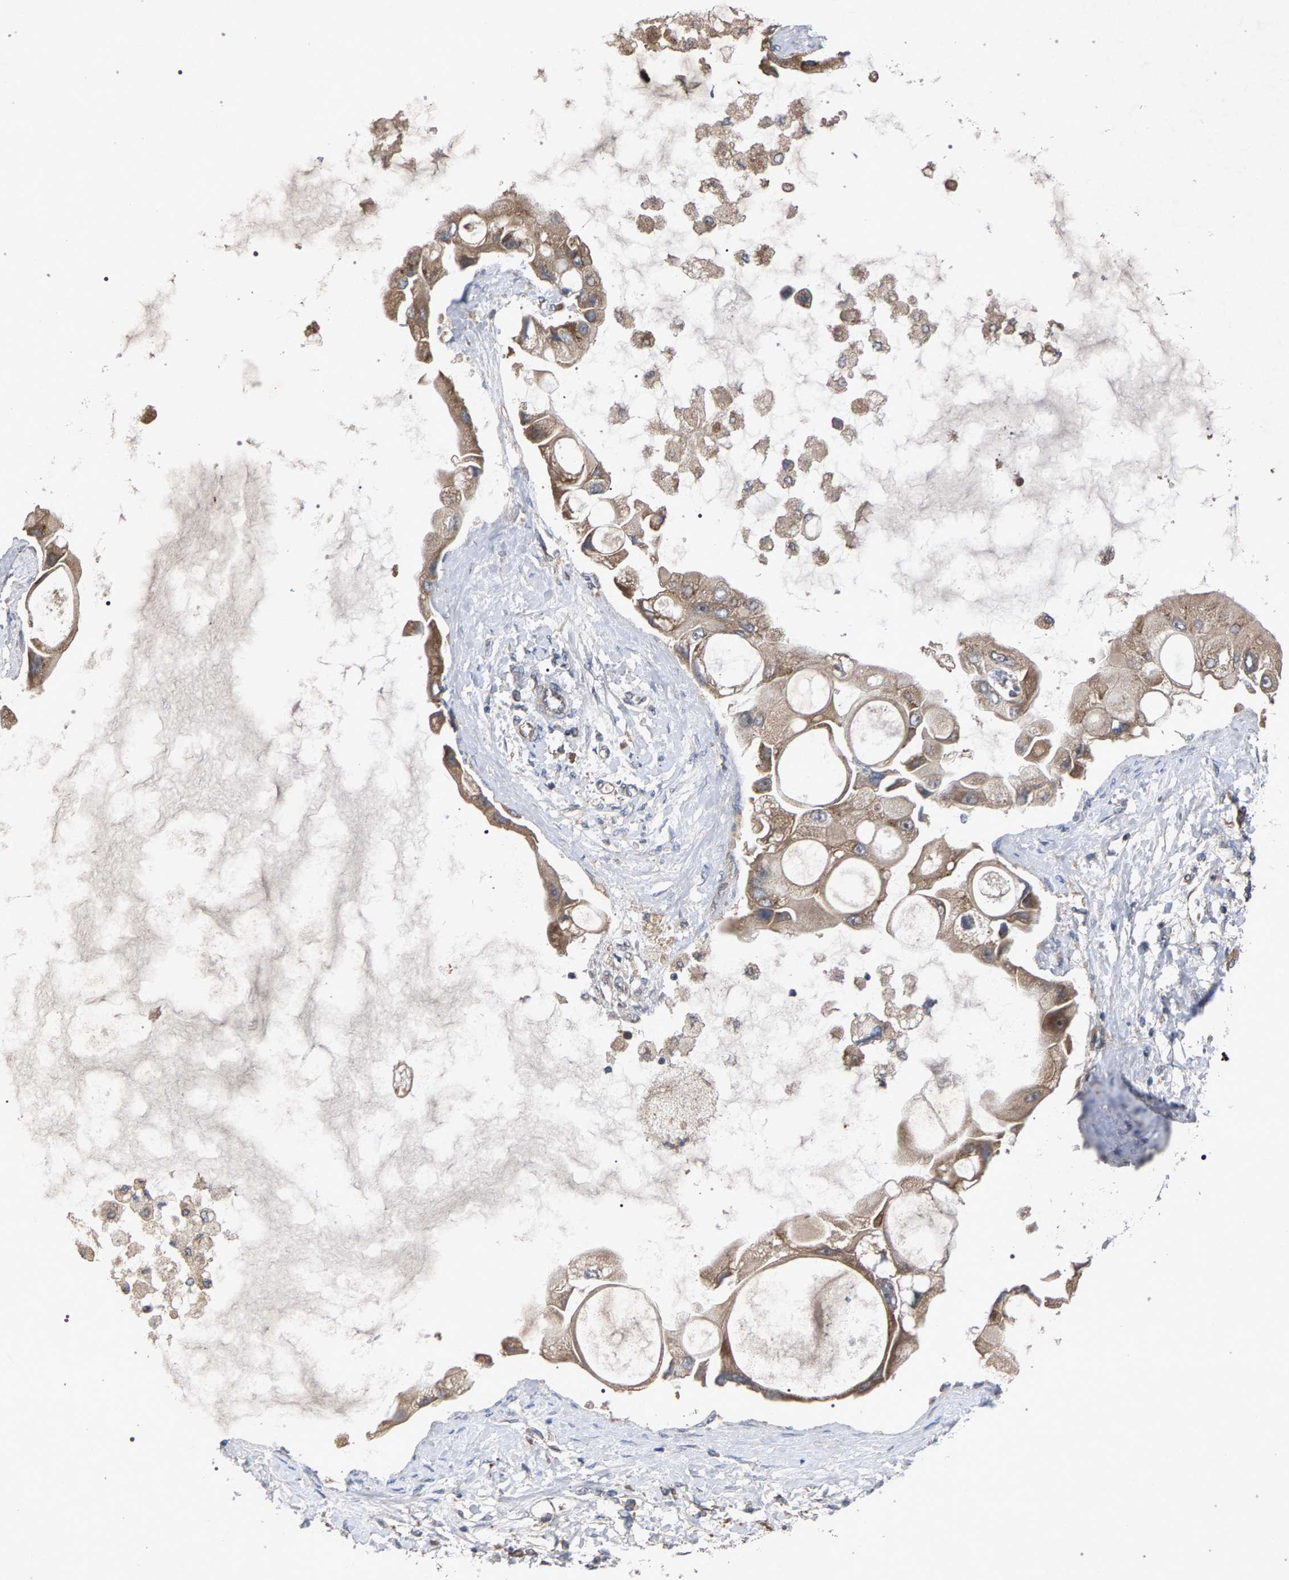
{"staining": {"intensity": "weak", "quantity": ">75%", "location": "cytoplasmic/membranous"}, "tissue": "liver cancer", "cell_type": "Tumor cells", "image_type": "cancer", "snomed": [{"axis": "morphology", "description": "Cholangiocarcinoma"}, {"axis": "topography", "description": "Liver"}], "caption": "Liver cancer stained for a protein shows weak cytoplasmic/membranous positivity in tumor cells. Using DAB (brown) and hematoxylin (blue) stains, captured at high magnification using brightfield microscopy.", "gene": "SLC4A4", "patient": {"sex": "male", "age": 50}}